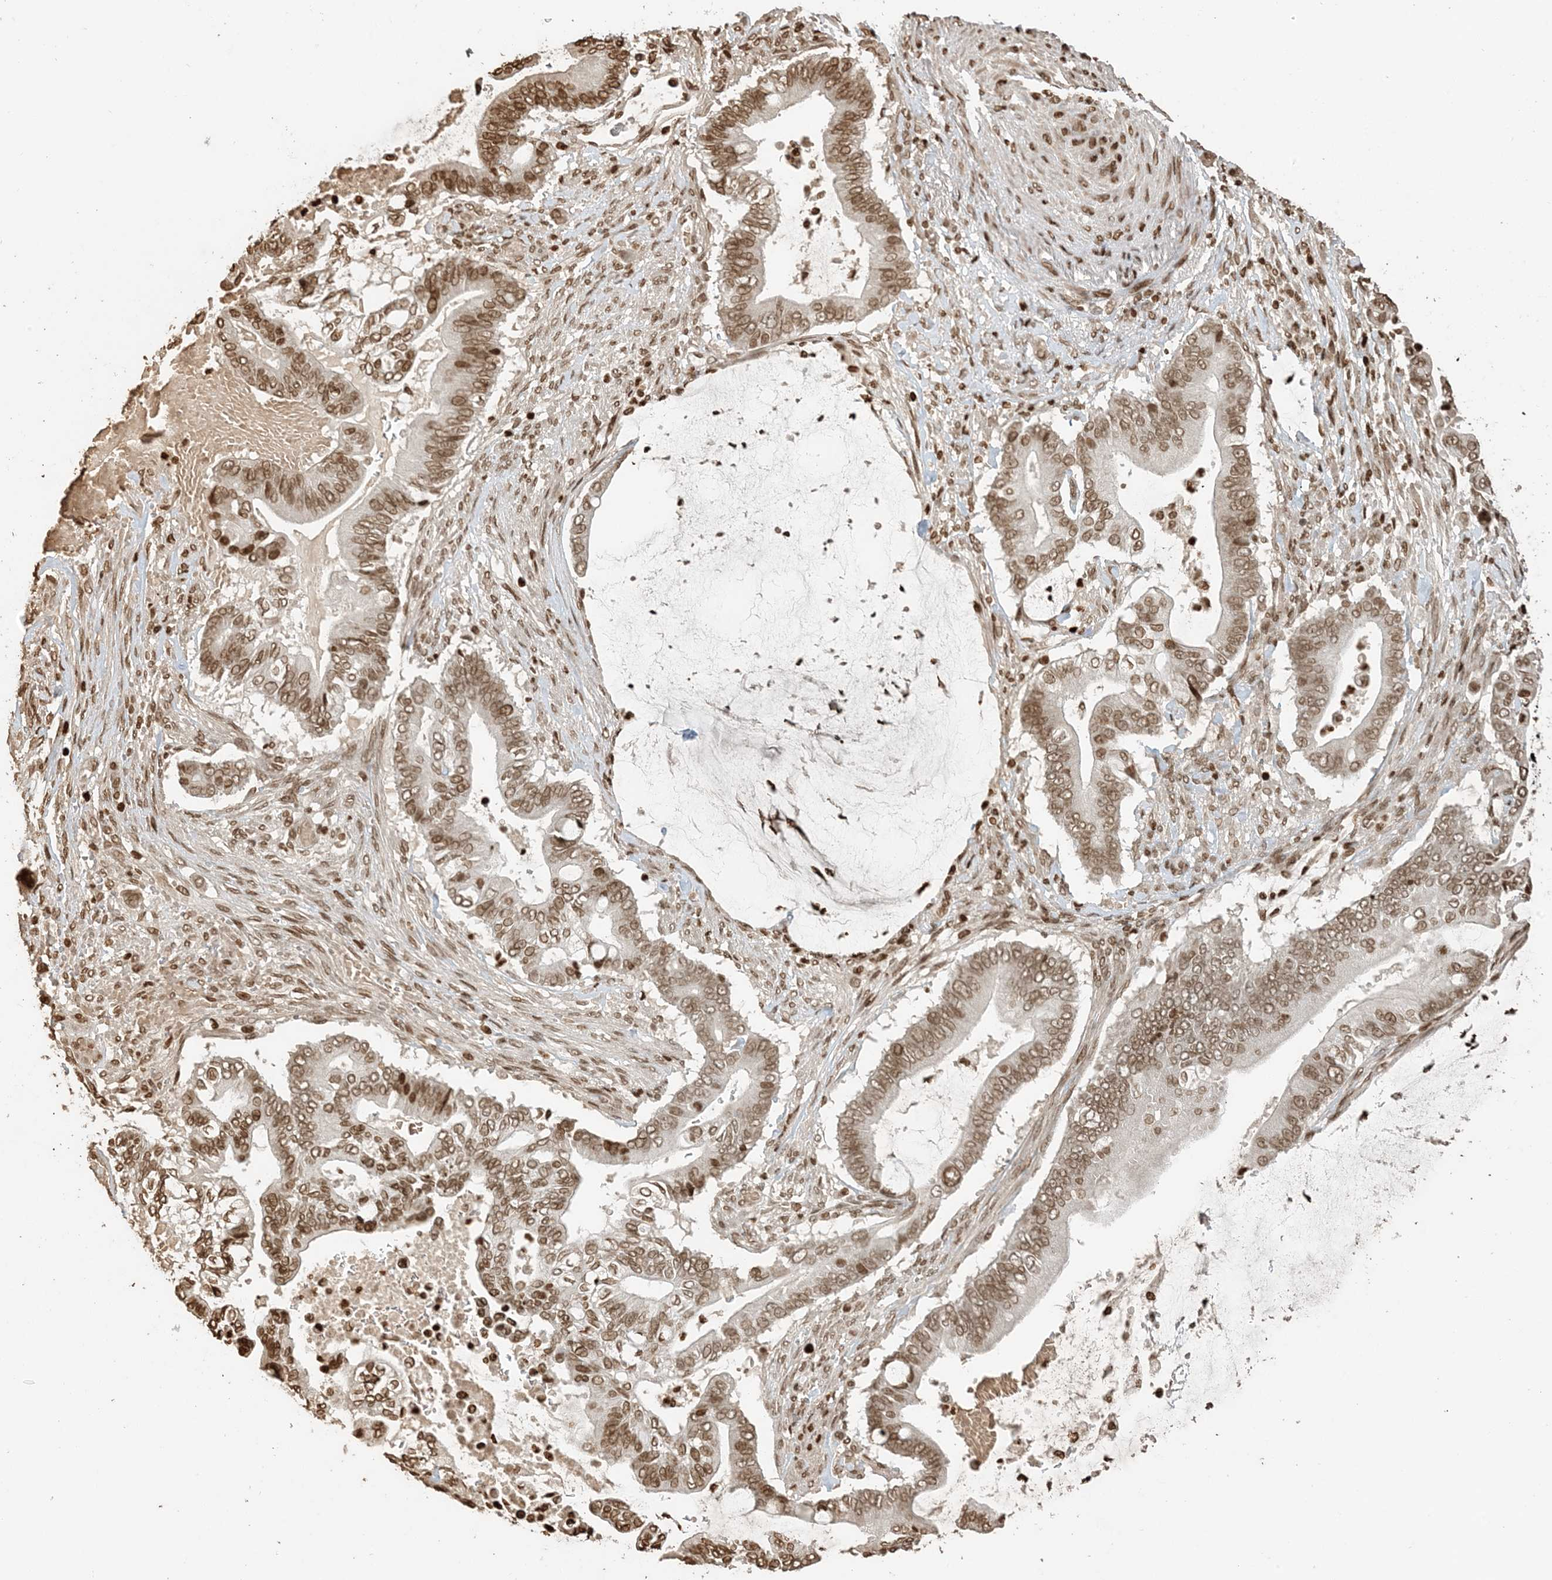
{"staining": {"intensity": "moderate", "quantity": ">75%", "location": "nuclear"}, "tissue": "pancreatic cancer", "cell_type": "Tumor cells", "image_type": "cancer", "snomed": [{"axis": "morphology", "description": "Adenocarcinoma, NOS"}, {"axis": "topography", "description": "Pancreas"}], "caption": "High-magnification brightfield microscopy of pancreatic adenocarcinoma stained with DAB (3,3'-diaminobenzidine) (brown) and counterstained with hematoxylin (blue). tumor cells exhibit moderate nuclear expression is present in approximately>75% of cells.", "gene": "H3-3B", "patient": {"sex": "male", "age": 68}}